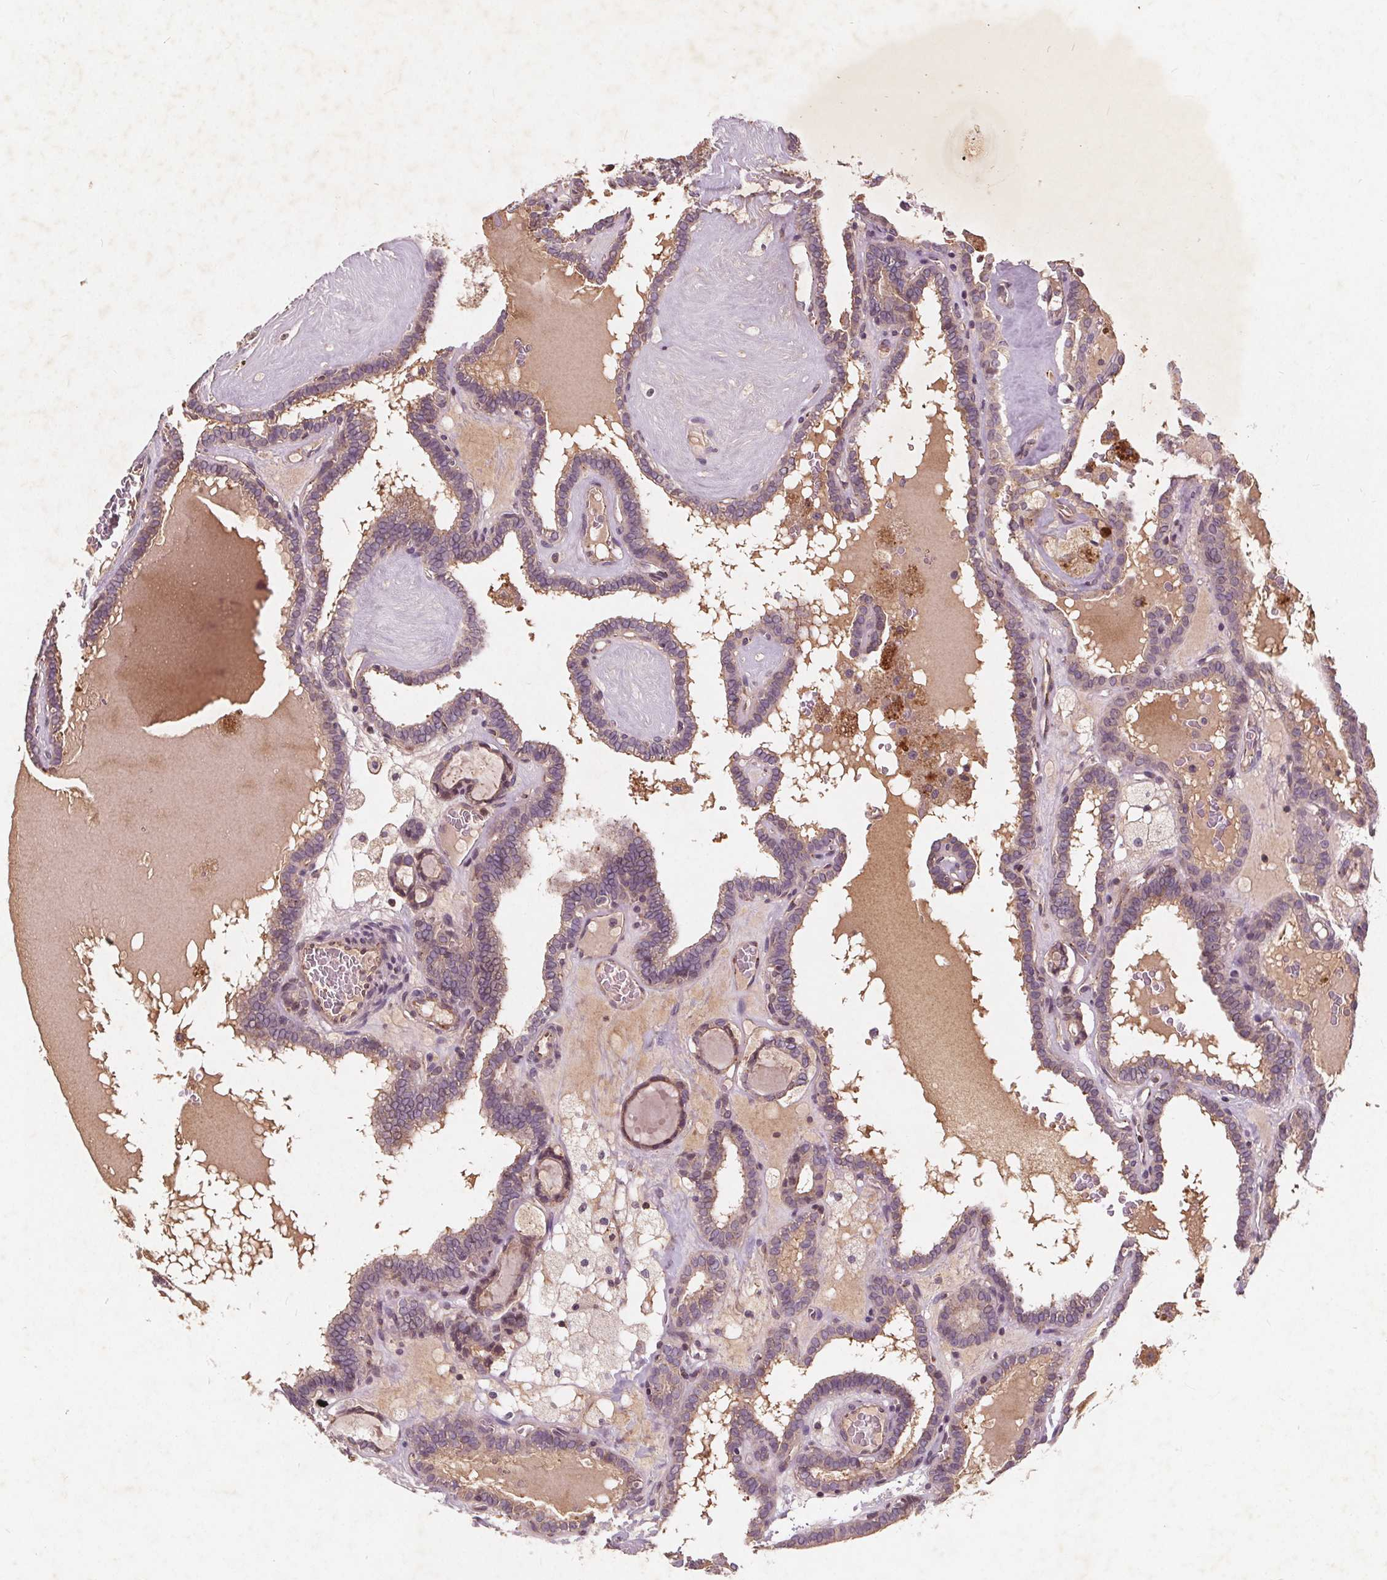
{"staining": {"intensity": "negative", "quantity": "none", "location": "none"}, "tissue": "thyroid cancer", "cell_type": "Tumor cells", "image_type": "cancer", "snomed": [{"axis": "morphology", "description": "Papillary adenocarcinoma, NOS"}, {"axis": "topography", "description": "Thyroid gland"}], "caption": "DAB (3,3'-diaminobenzidine) immunohistochemical staining of human thyroid papillary adenocarcinoma exhibits no significant positivity in tumor cells. Nuclei are stained in blue.", "gene": "CSNK1G2", "patient": {"sex": "female", "age": 39}}